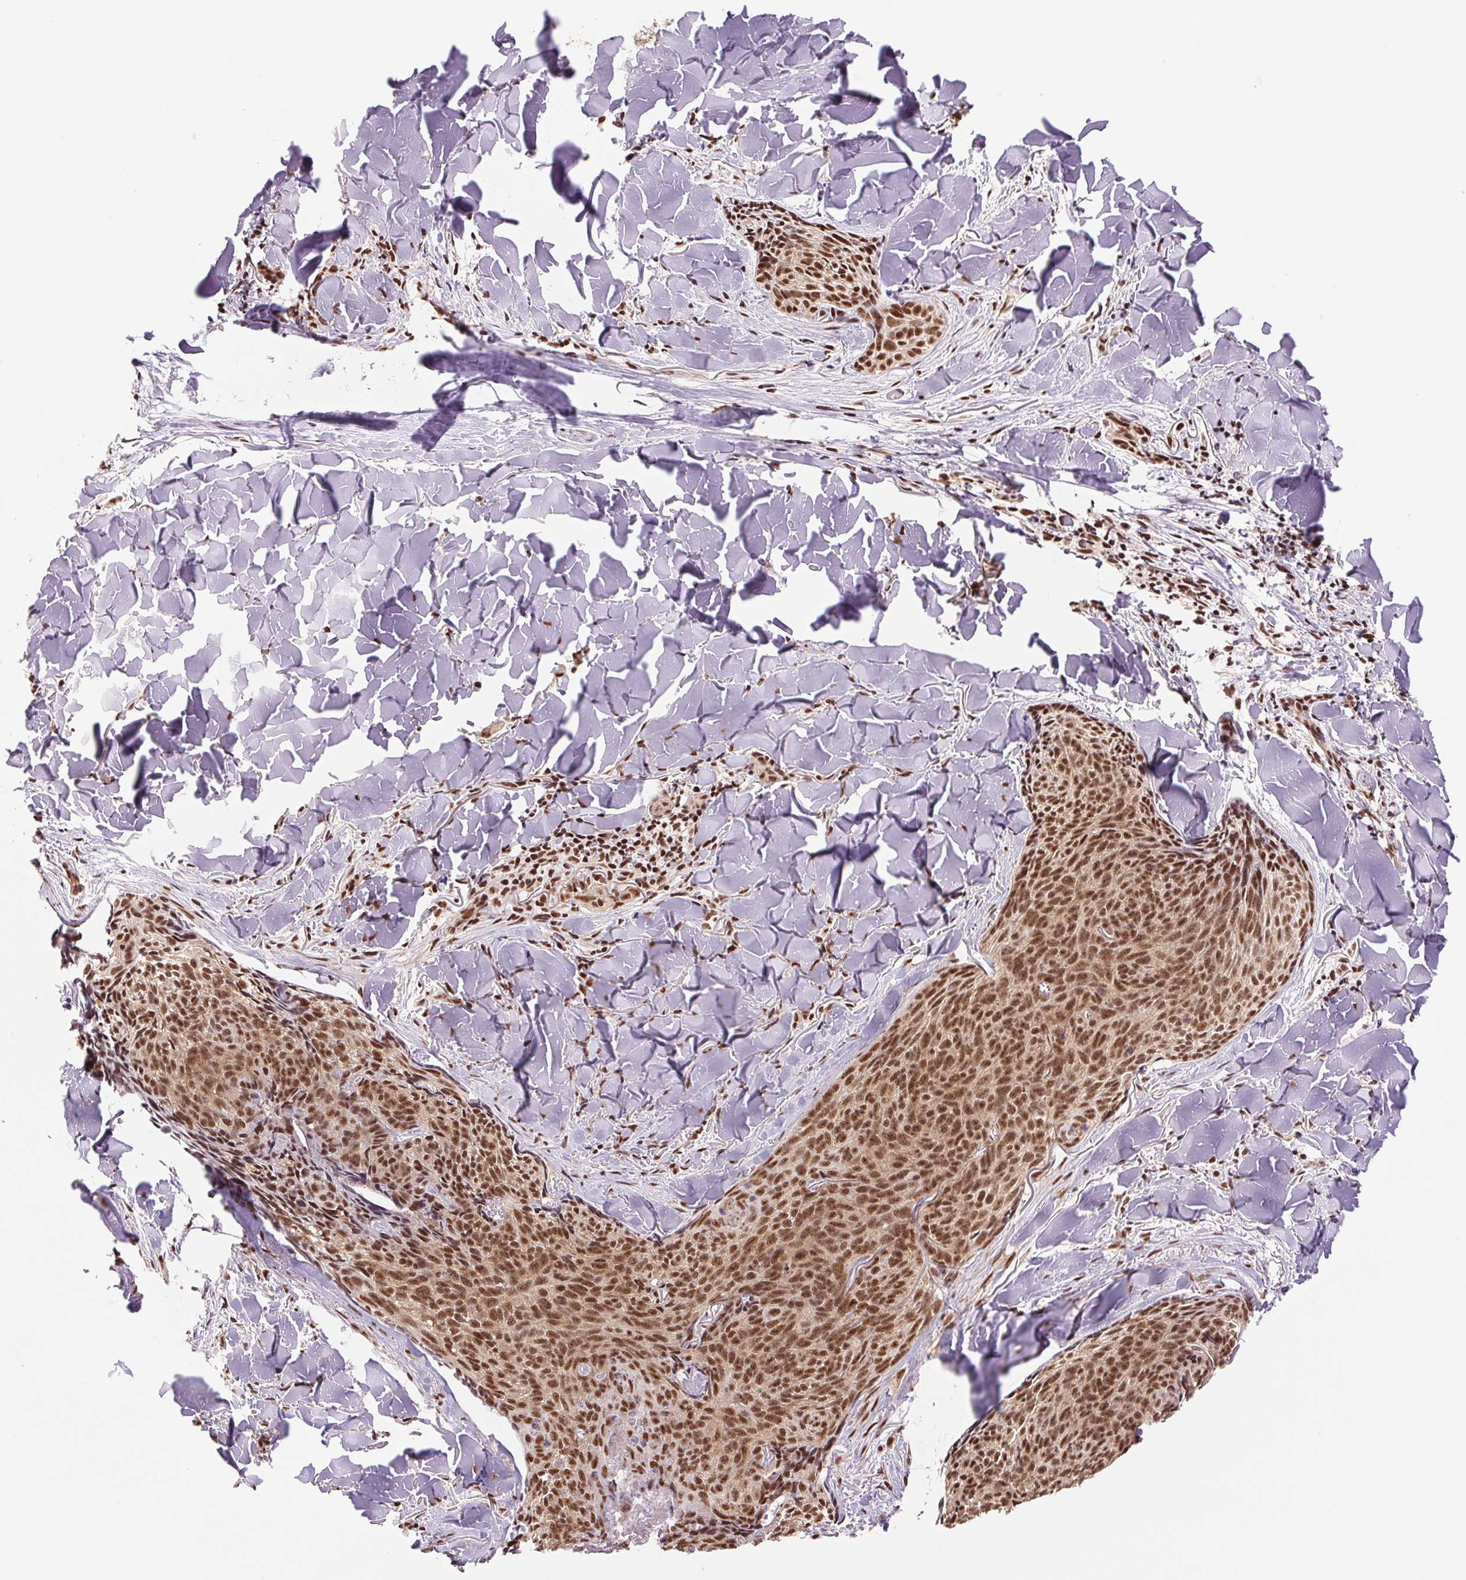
{"staining": {"intensity": "strong", "quantity": ">75%", "location": "nuclear"}, "tissue": "skin cancer", "cell_type": "Tumor cells", "image_type": "cancer", "snomed": [{"axis": "morphology", "description": "Basal cell carcinoma"}, {"axis": "topography", "description": "Skin"}], "caption": "A high-resolution photomicrograph shows immunohistochemistry staining of skin cancer (basal cell carcinoma), which demonstrates strong nuclear staining in about >75% of tumor cells. (DAB IHC, brown staining for protein, blue staining for nuclei).", "gene": "CWC25", "patient": {"sex": "female", "age": 82}}